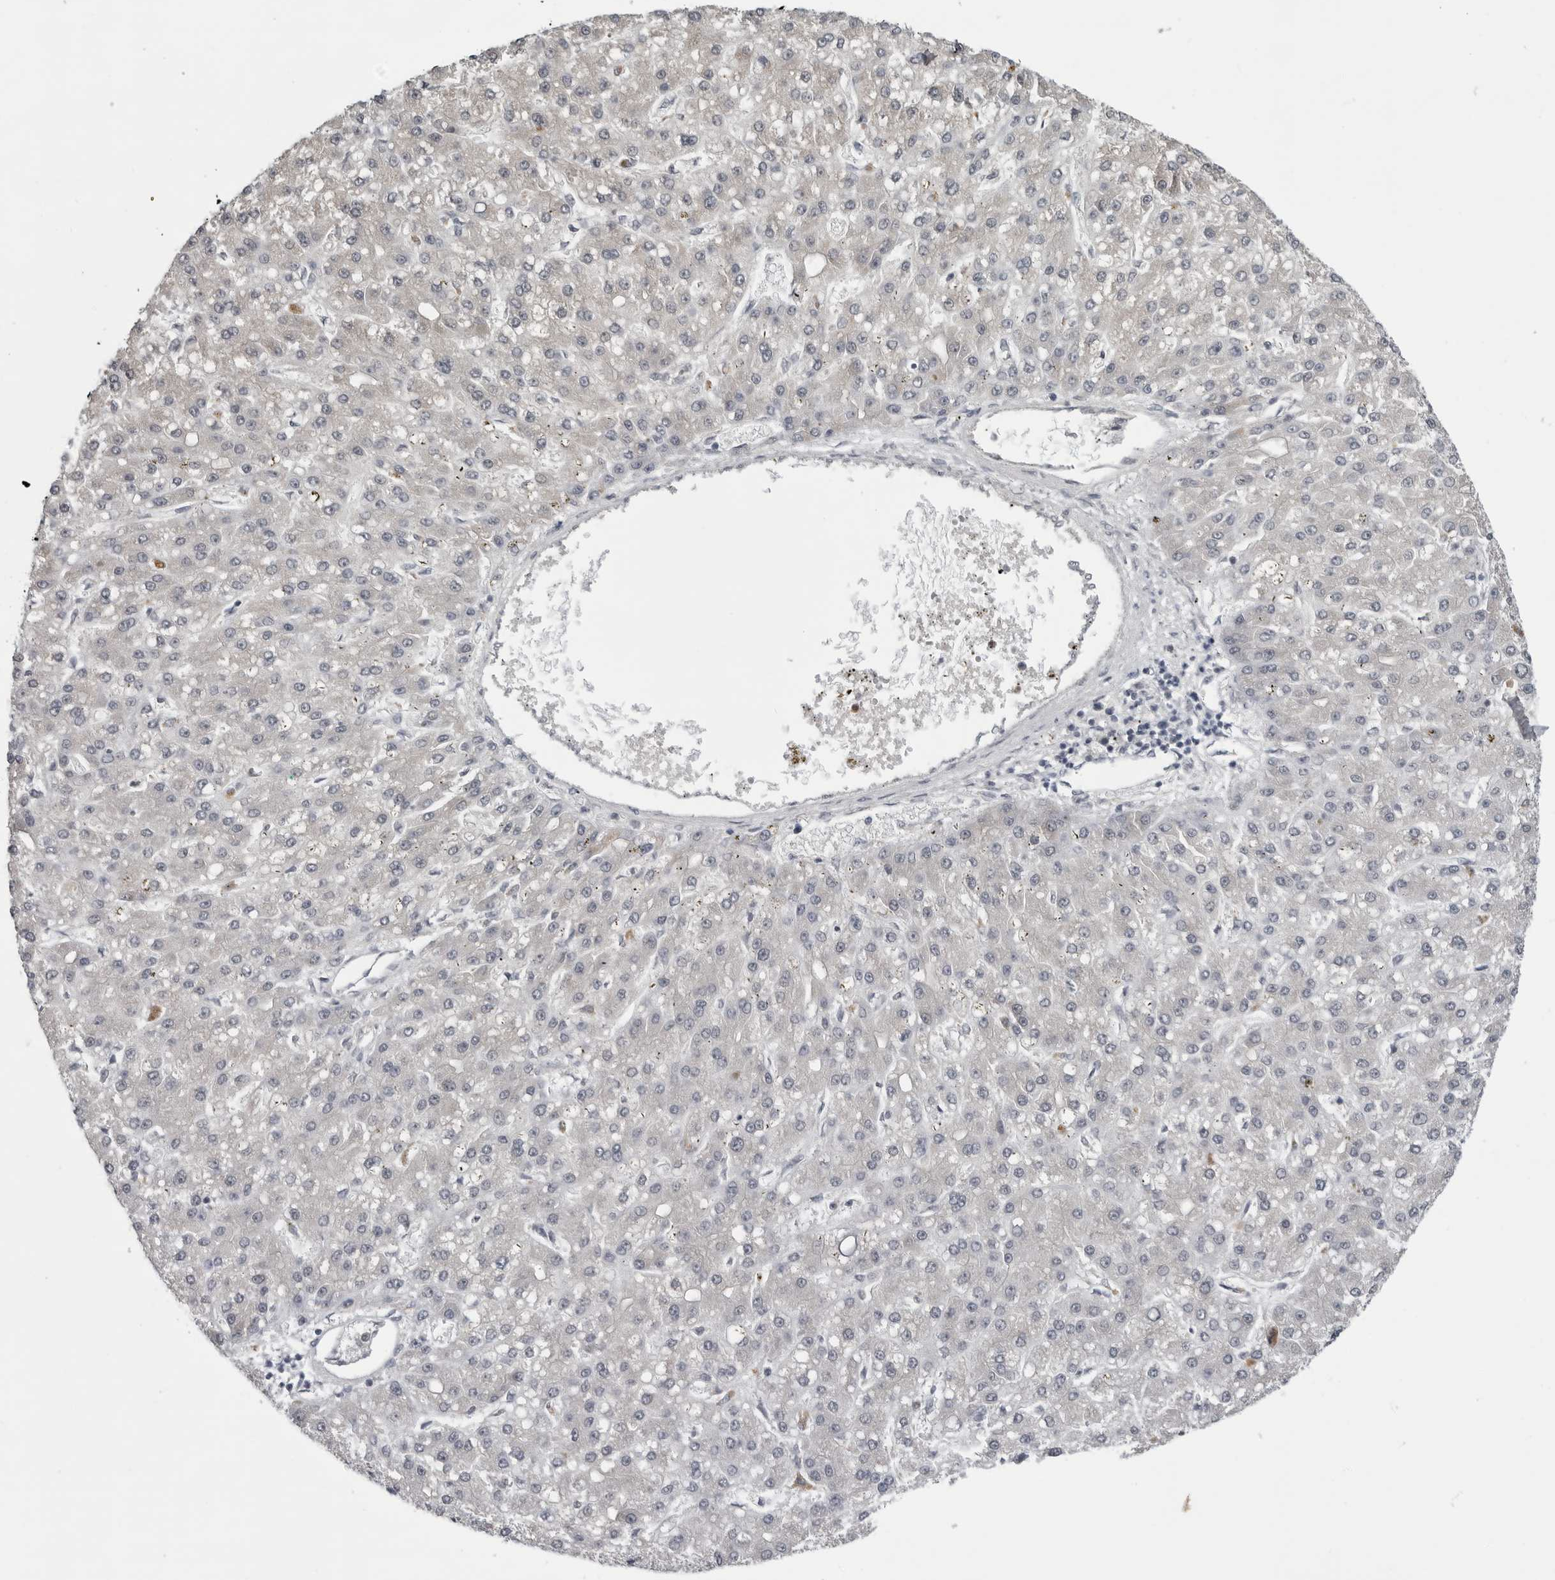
{"staining": {"intensity": "weak", "quantity": "<25%", "location": "cytoplasmic/membranous"}, "tissue": "liver cancer", "cell_type": "Tumor cells", "image_type": "cancer", "snomed": [{"axis": "morphology", "description": "Carcinoma, Hepatocellular, NOS"}, {"axis": "topography", "description": "Liver"}], "caption": "This image is of liver cancer stained with IHC to label a protein in brown with the nuclei are counter-stained blue. There is no staining in tumor cells.", "gene": "FAAP100", "patient": {"sex": "male", "age": 67}}